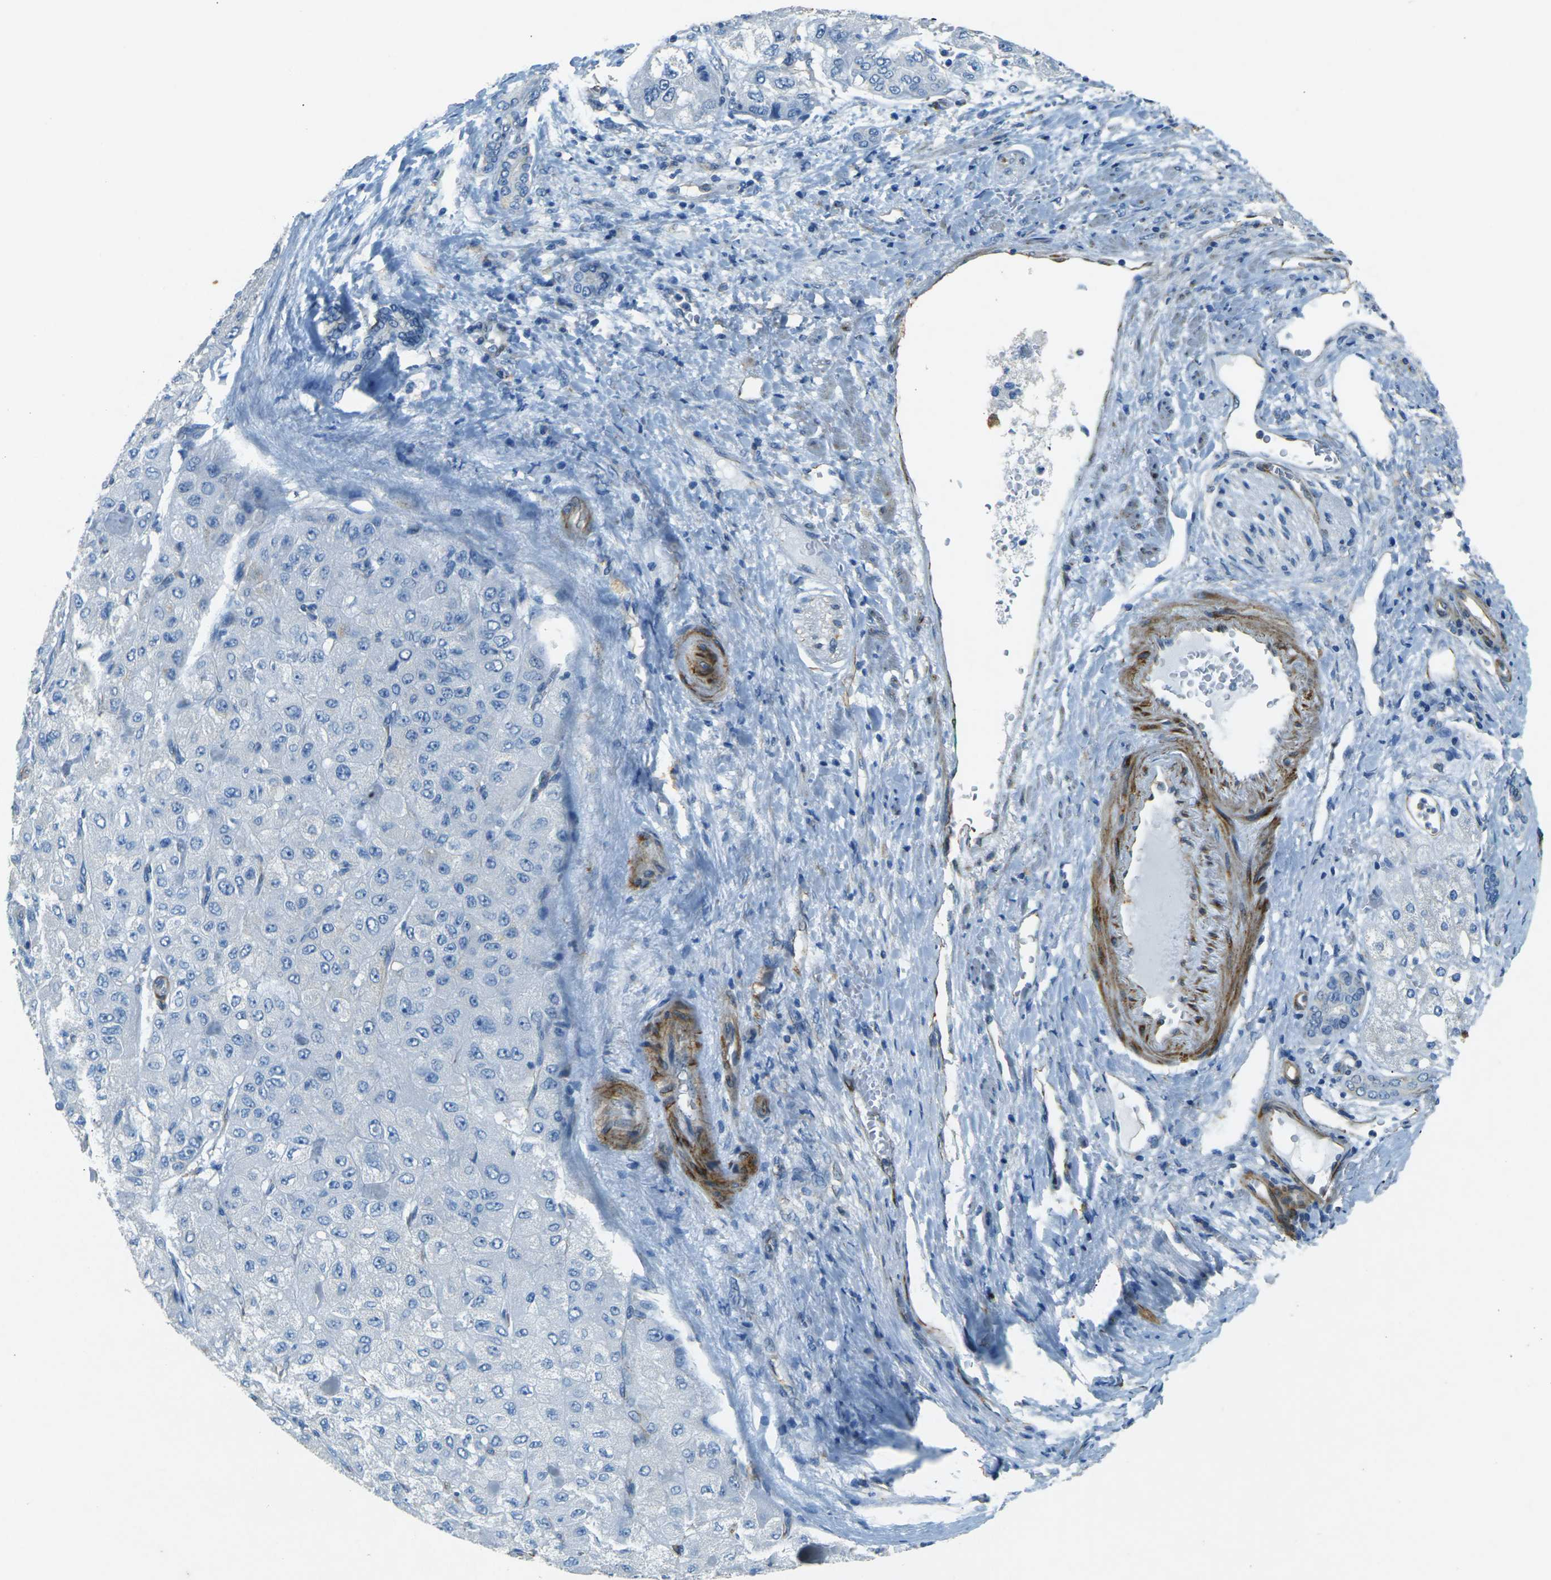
{"staining": {"intensity": "negative", "quantity": "none", "location": "none"}, "tissue": "liver cancer", "cell_type": "Tumor cells", "image_type": "cancer", "snomed": [{"axis": "morphology", "description": "Carcinoma, Hepatocellular, NOS"}, {"axis": "topography", "description": "Liver"}], "caption": "Immunohistochemical staining of human liver cancer (hepatocellular carcinoma) reveals no significant positivity in tumor cells.", "gene": "SORT1", "patient": {"sex": "male", "age": 80}}